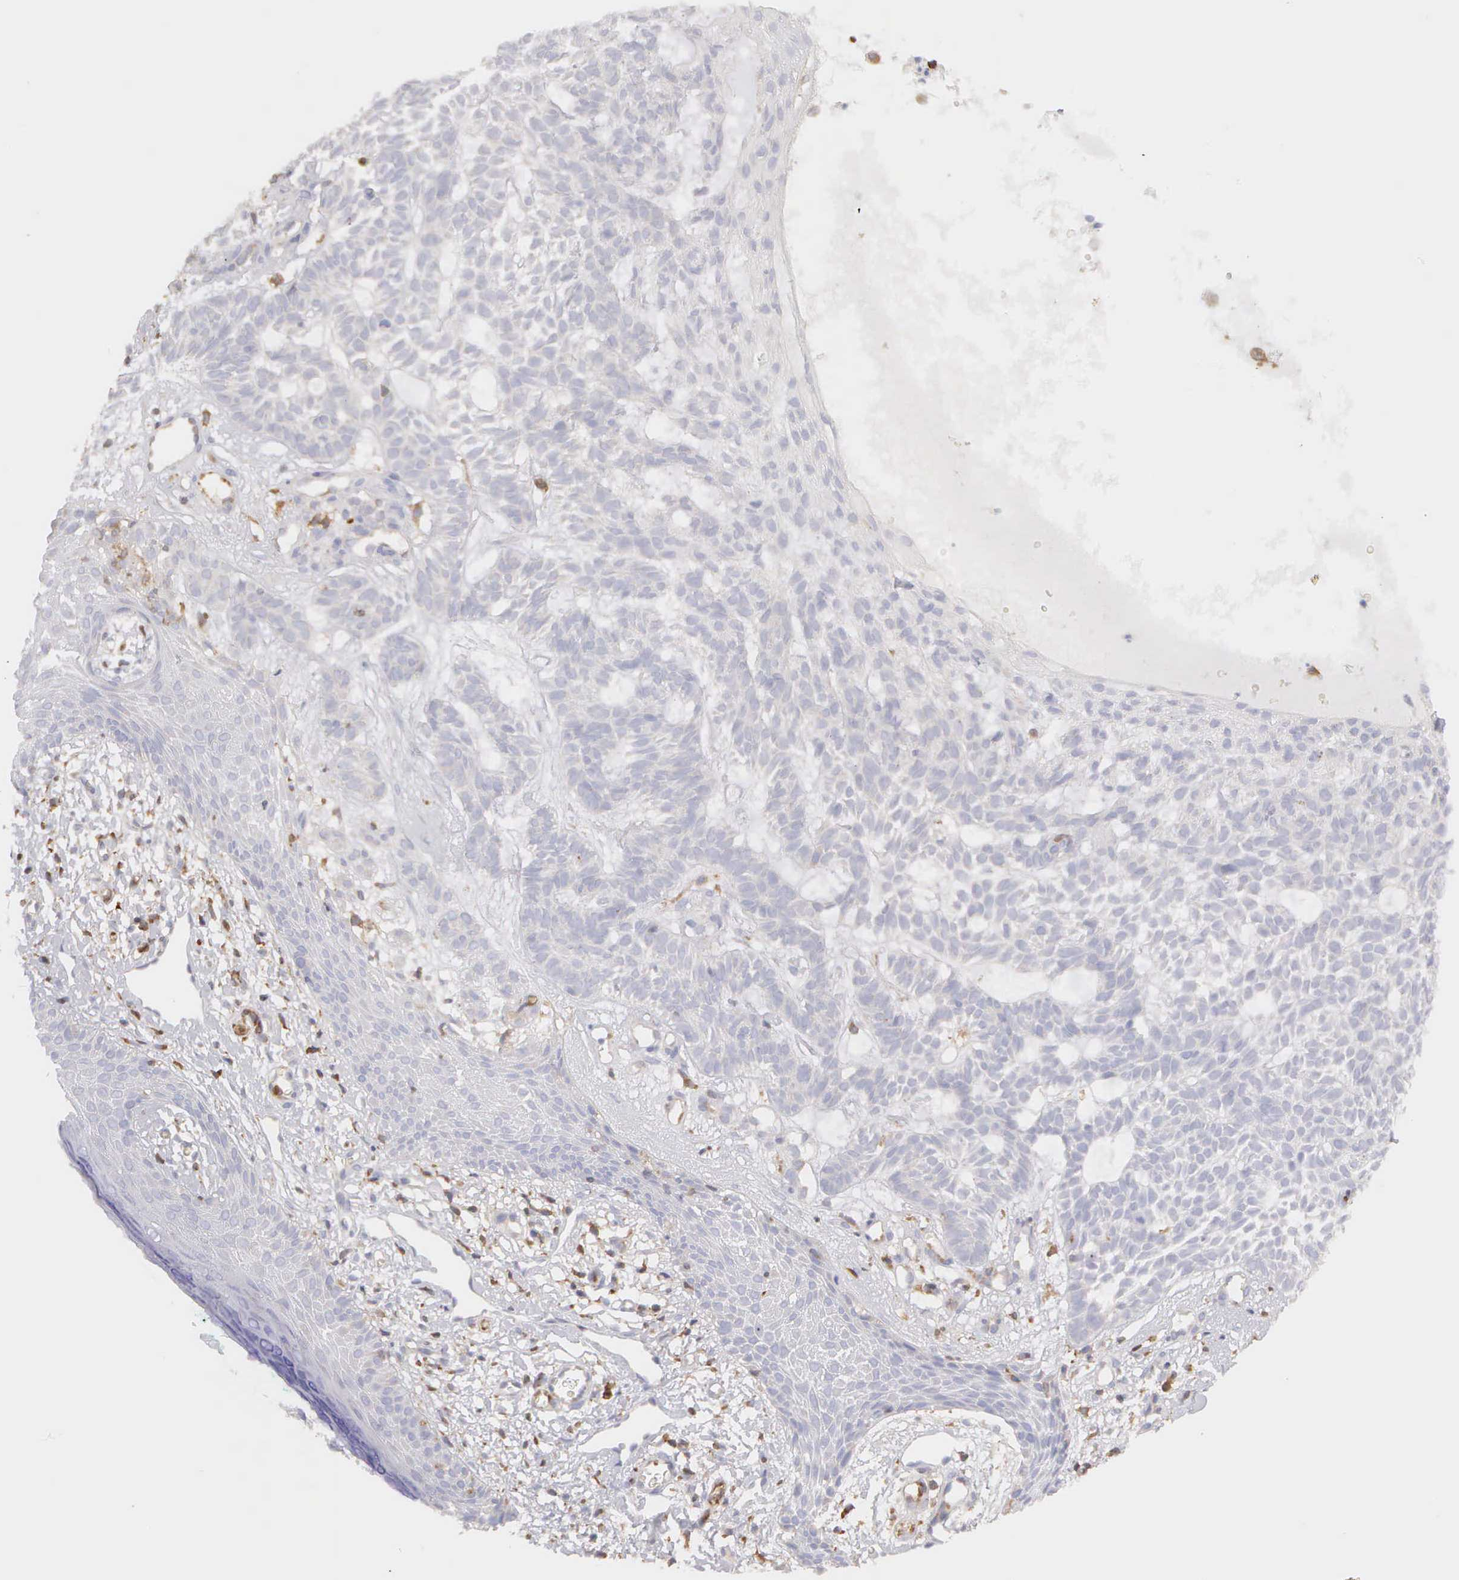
{"staining": {"intensity": "negative", "quantity": "none", "location": "none"}, "tissue": "skin cancer", "cell_type": "Tumor cells", "image_type": "cancer", "snomed": [{"axis": "morphology", "description": "Basal cell carcinoma"}, {"axis": "topography", "description": "Skin"}], "caption": "This is a image of immunohistochemistry staining of basal cell carcinoma (skin), which shows no staining in tumor cells.", "gene": "ARHGAP4", "patient": {"sex": "male", "age": 75}}